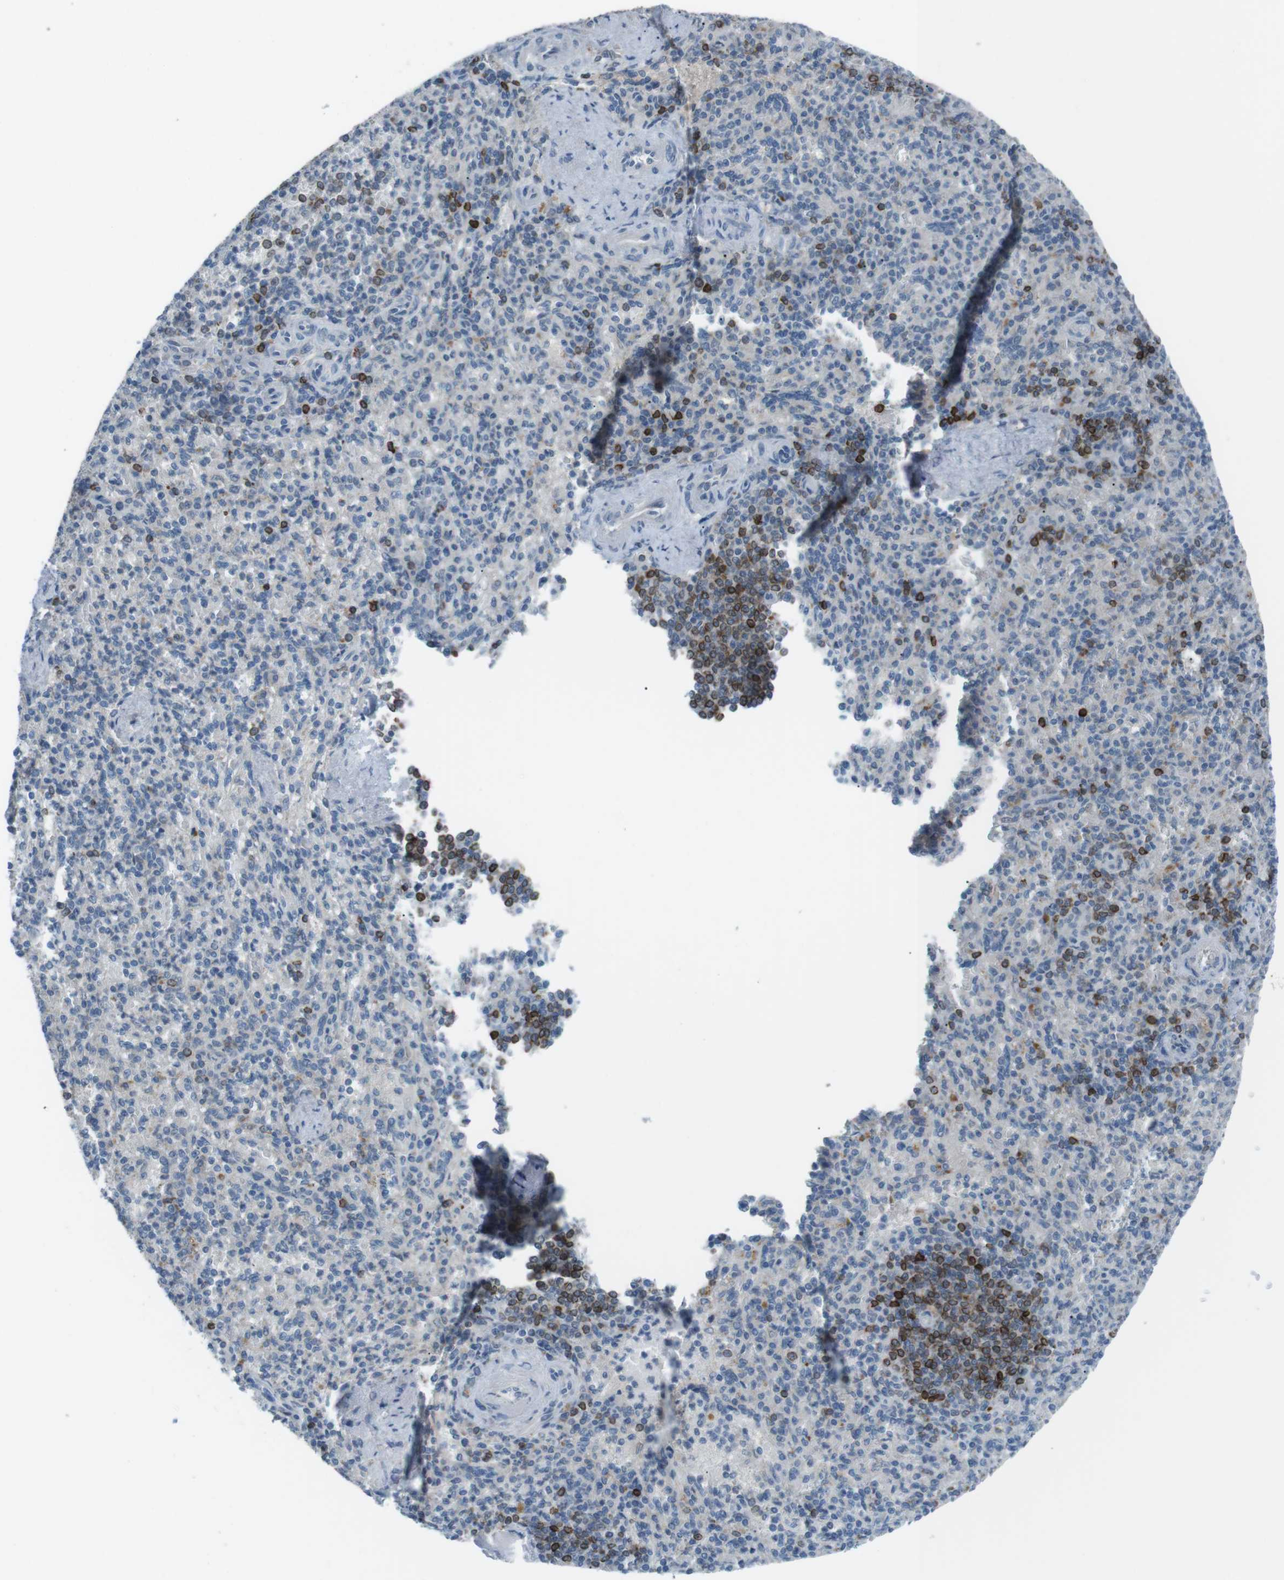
{"staining": {"intensity": "strong", "quantity": "<25%", "location": "cytoplasmic/membranous"}, "tissue": "spleen", "cell_type": "Cells in red pulp", "image_type": "normal", "snomed": [{"axis": "morphology", "description": "Normal tissue, NOS"}, {"axis": "topography", "description": "Spleen"}], "caption": "About <25% of cells in red pulp in unremarkable human spleen show strong cytoplasmic/membranous protein staining as visualized by brown immunohistochemical staining.", "gene": "FCRLA", "patient": {"sex": "female", "age": 74}}